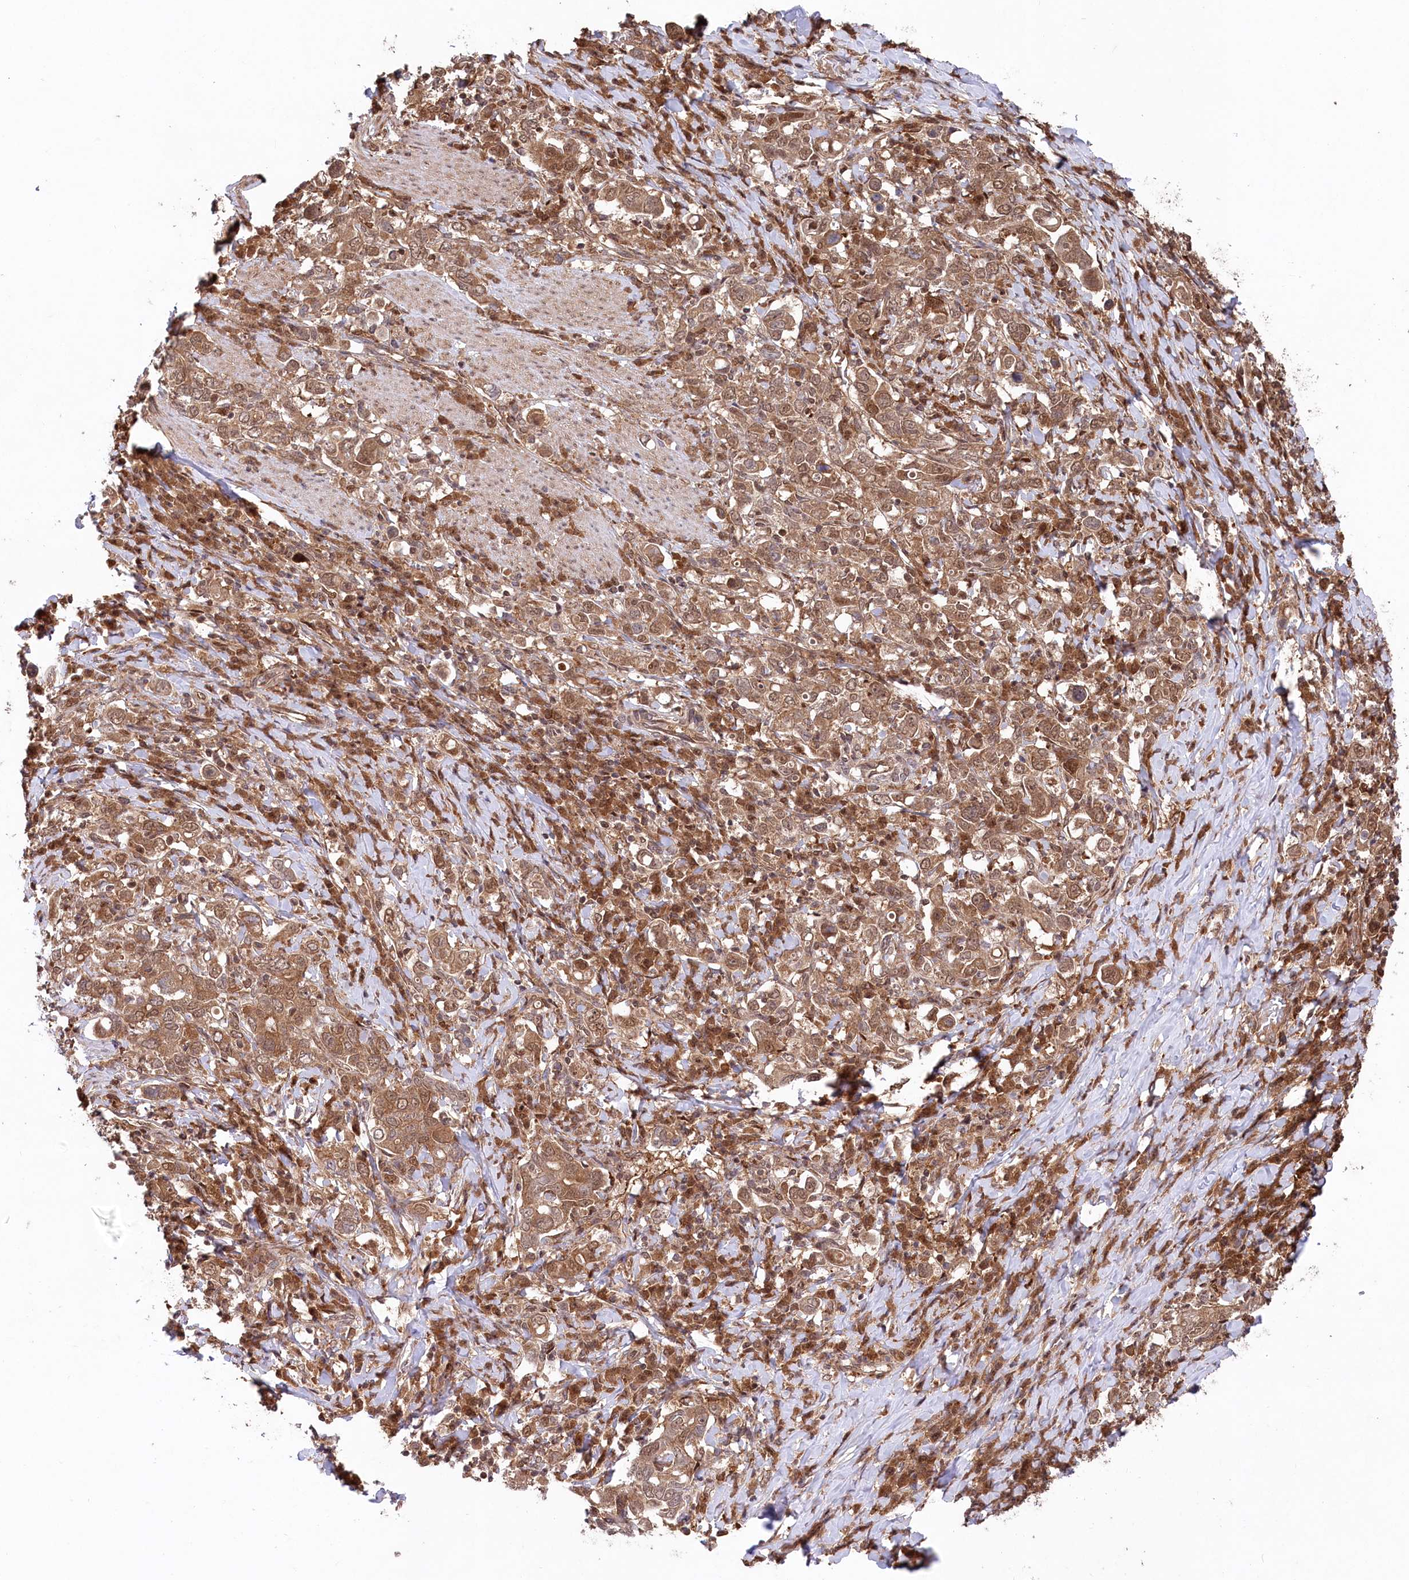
{"staining": {"intensity": "moderate", "quantity": ">75%", "location": "cytoplasmic/membranous,nuclear"}, "tissue": "stomach cancer", "cell_type": "Tumor cells", "image_type": "cancer", "snomed": [{"axis": "morphology", "description": "Adenocarcinoma, NOS"}, {"axis": "topography", "description": "Stomach, upper"}], "caption": "IHC (DAB) staining of adenocarcinoma (stomach) displays moderate cytoplasmic/membranous and nuclear protein staining in approximately >75% of tumor cells.", "gene": "PSMA1", "patient": {"sex": "male", "age": 62}}